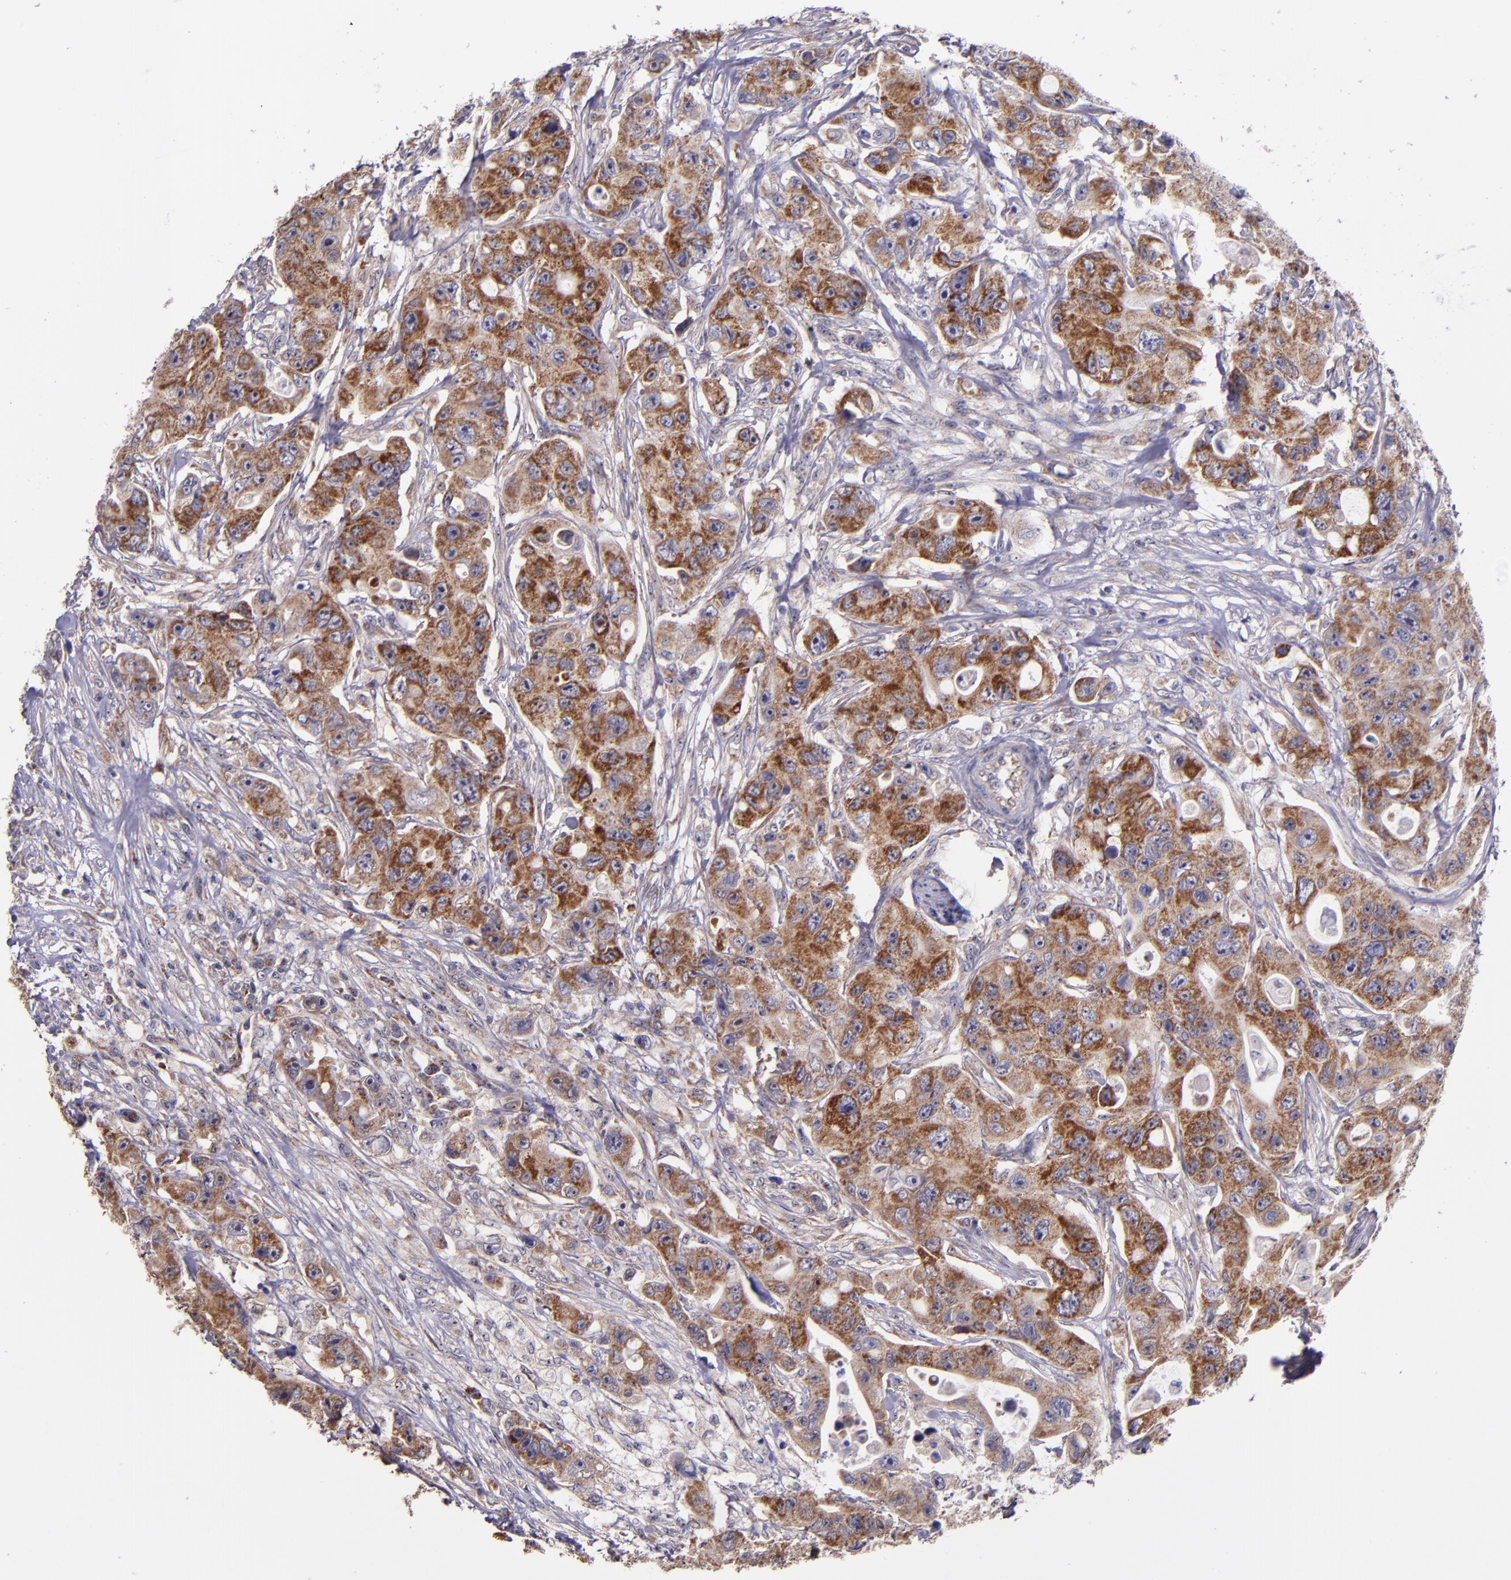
{"staining": {"intensity": "strong", "quantity": ">75%", "location": "cytoplasmic/membranous"}, "tissue": "colorectal cancer", "cell_type": "Tumor cells", "image_type": "cancer", "snomed": [{"axis": "morphology", "description": "Adenocarcinoma, NOS"}, {"axis": "topography", "description": "Colon"}], "caption": "Brown immunohistochemical staining in human adenocarcinoma (colorectal) displays strong cytoplasmic/membranous positivity in about >75% of tumor cells.", "gene": "SHC1", "patient": {"sex": "female", "age": 46}}